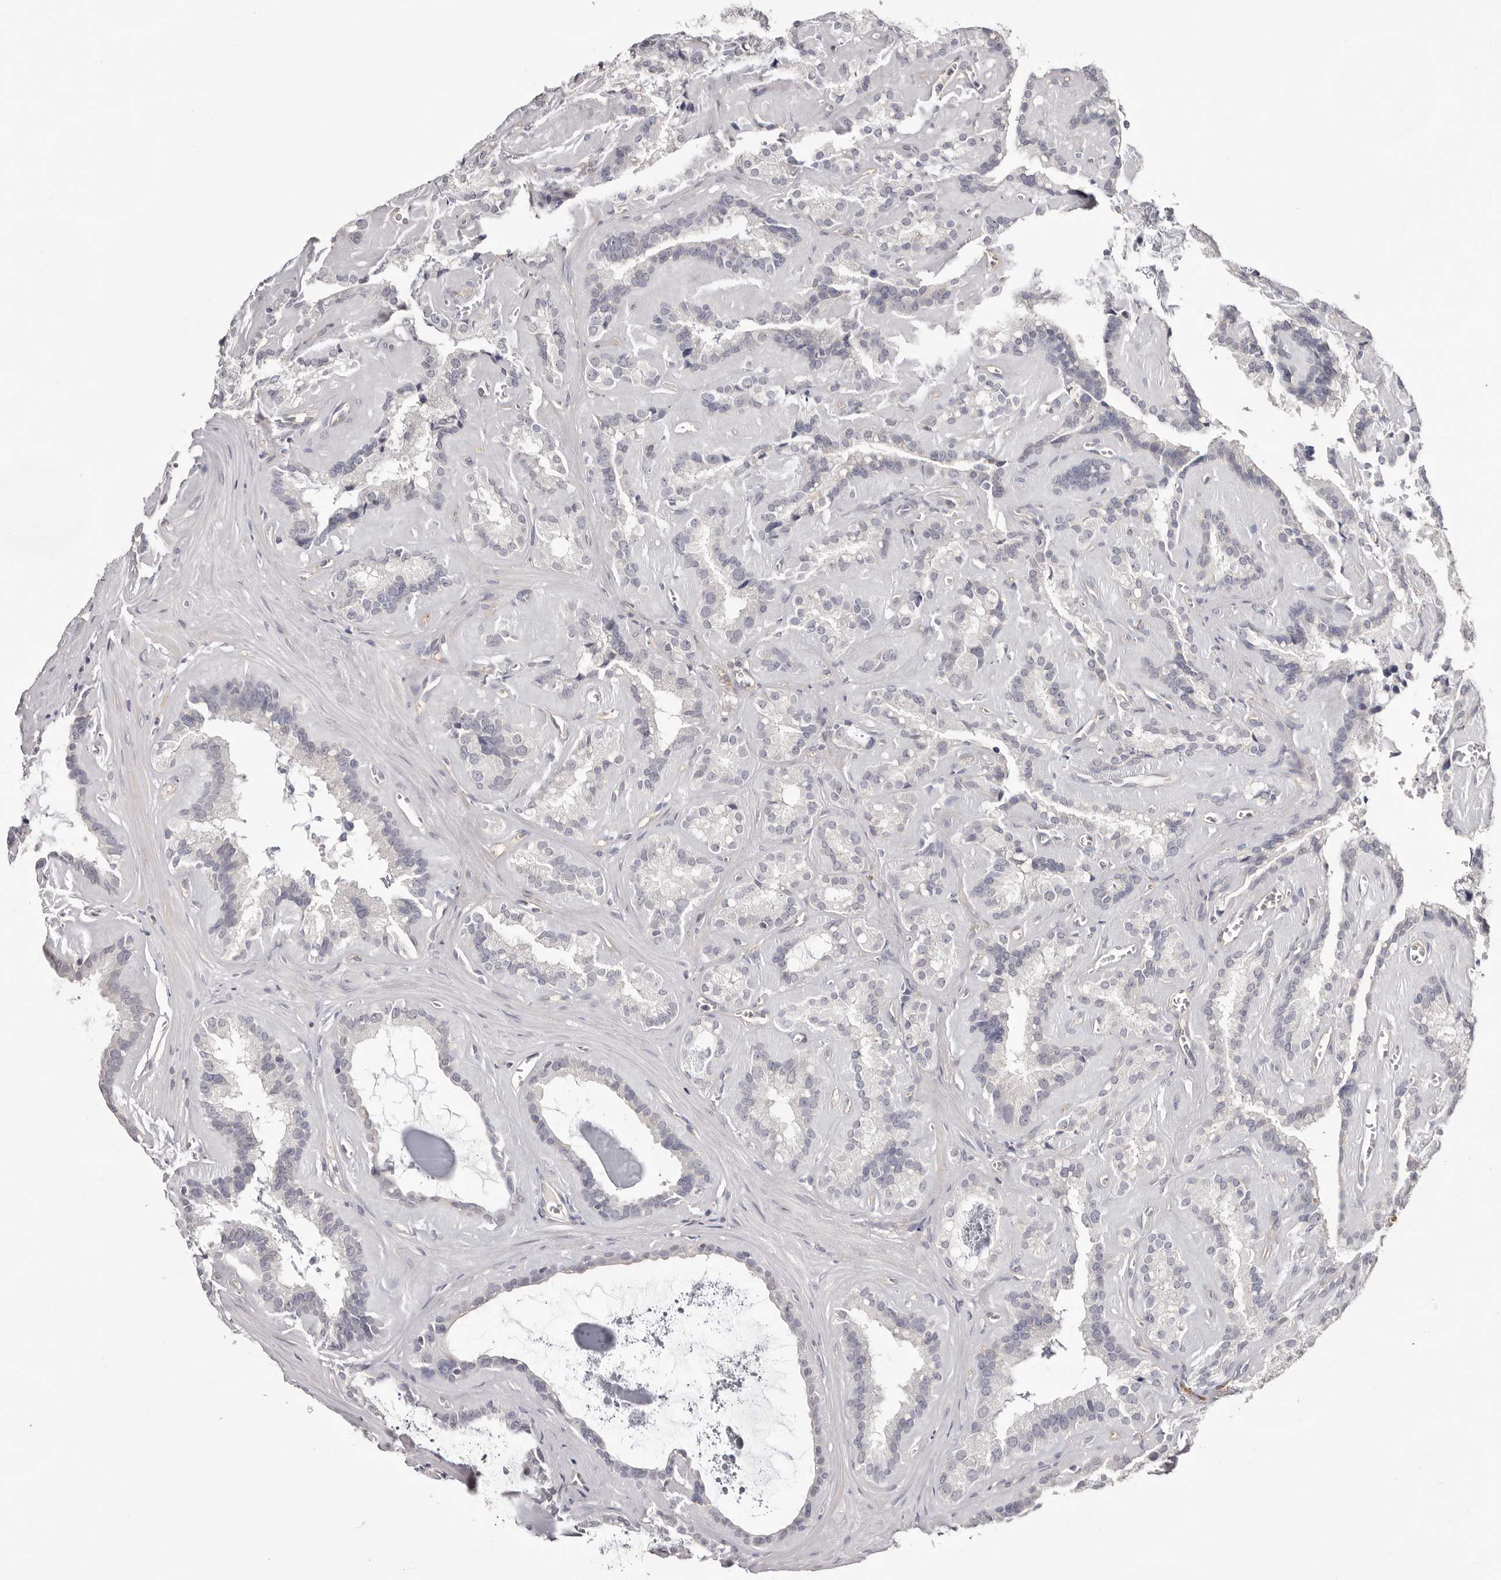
{"staining": {"intensity": "moderate", "quantity": "<25%", "location": "cytoplasmic/membranous"}, "tissue": "seminal vesicle", "cell_type": "Glandular cells", "image_type": "normal", "snomed": [{"axis": "morphology", "description": "Normal tissue, NOS"}, {"axis": "topography", "description": "Prostate"}, {"axis": "topography", "description": "Seminal veicle"}], "caption": "A brown stain highlights moderate cytoplasmic/membranous staining of a protein in glandular cells of normal seminal vesicle.", "gene": "MMACHC", "patient": {"sex": "male", "age": 59}}